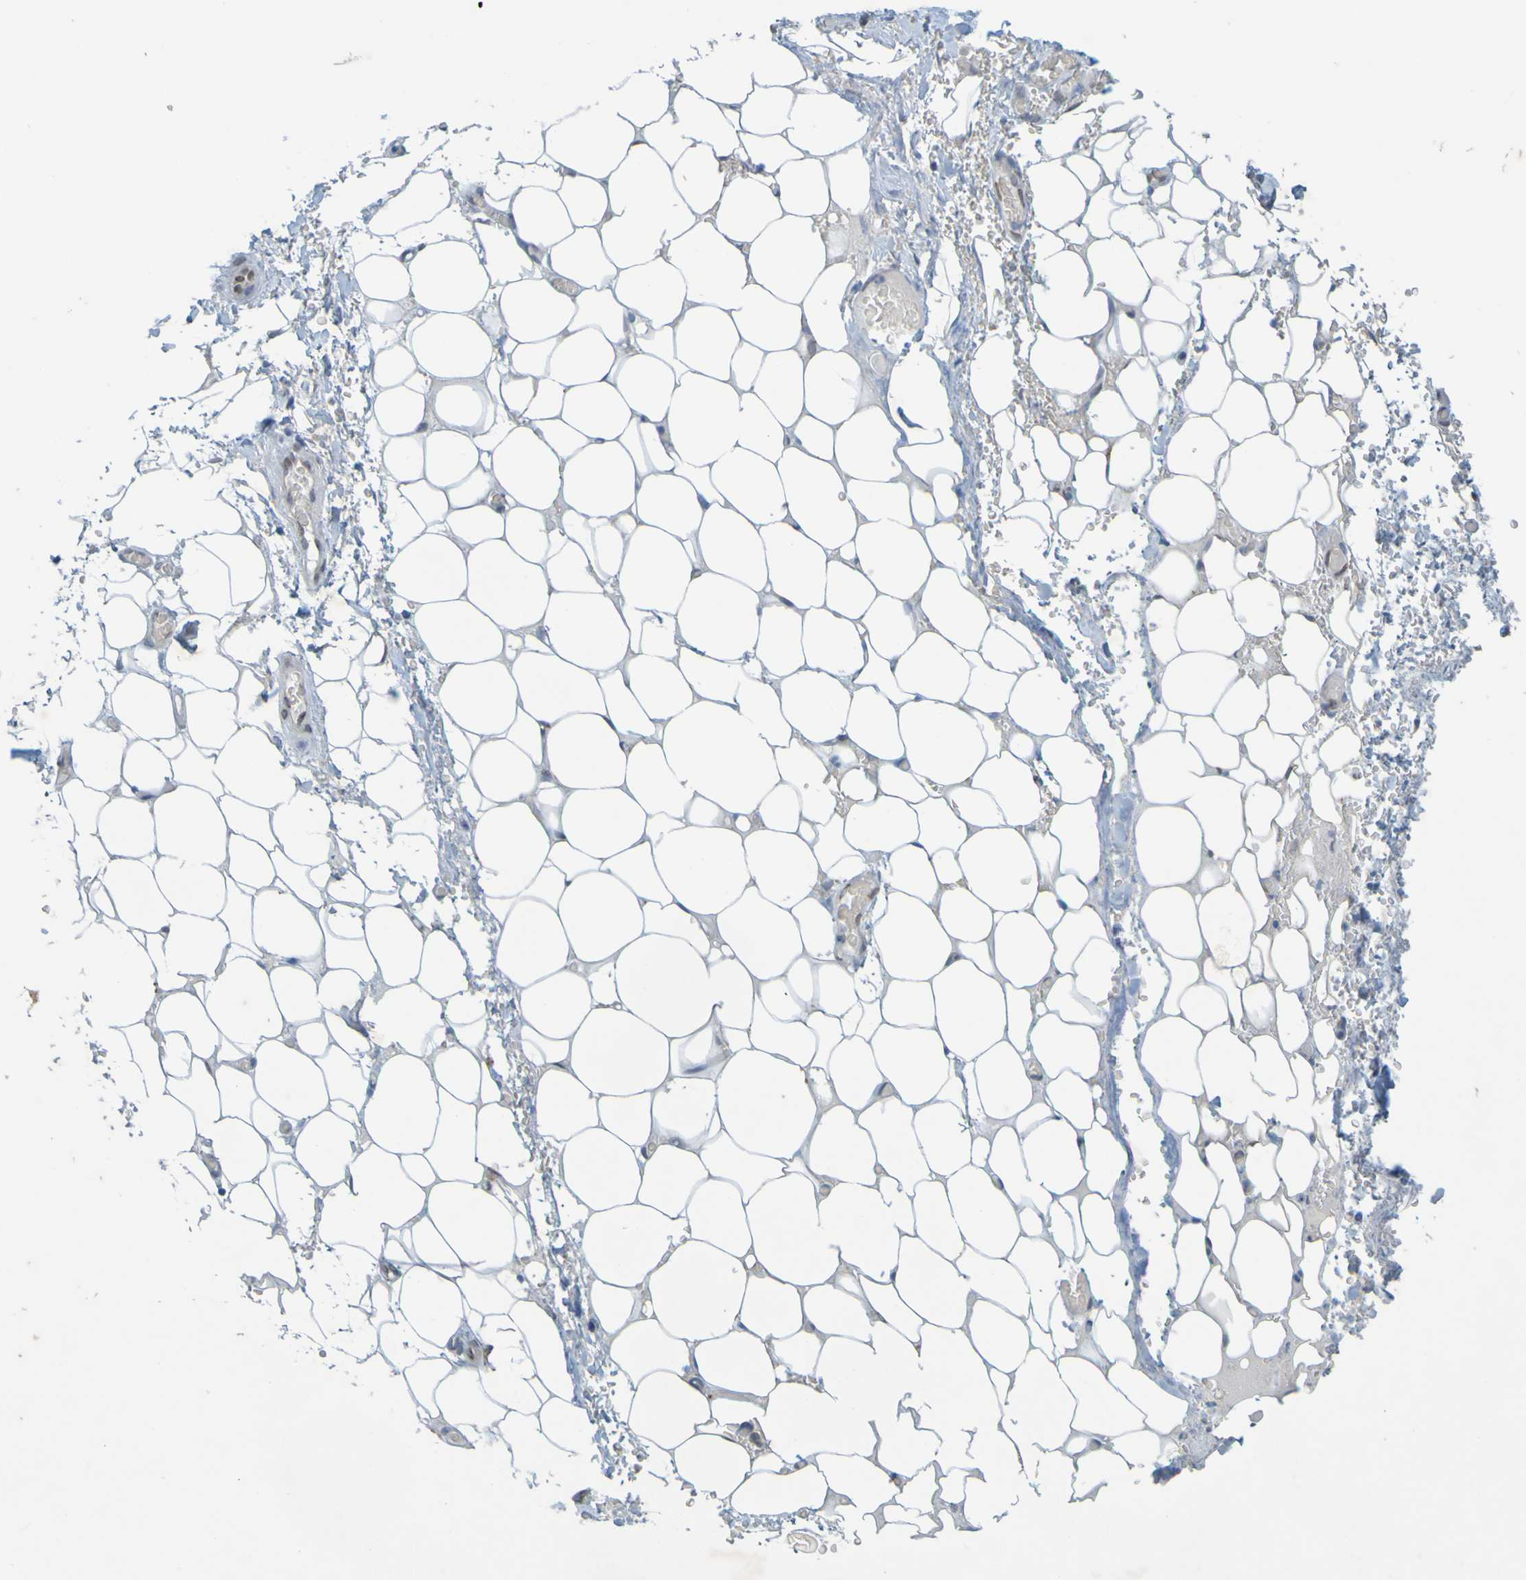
{"staining": {"intensity": "negative", "quantity": "none", "location": "none"}, "tissue": "adipose tissue", "cell_type": "Adipocytes", "image_type": "normal", "snomed": [{"axis": "morphology", "description": "Normal tissue, NOS"}, {"axis": "morphology", "description": "Adenocarcinoma, NOS"}, {"axis": "topography", "description": "Esophagus"}], "caption": "Image shows no protein expression in adipocytes of benign adipose tissue. (Brightfield microscopy of DAB (3,3'-diaminobenzidine) immunohistochemistry at high magnification).", "gene": "MAG", "patient": {"sex": "male", "age": 62}}